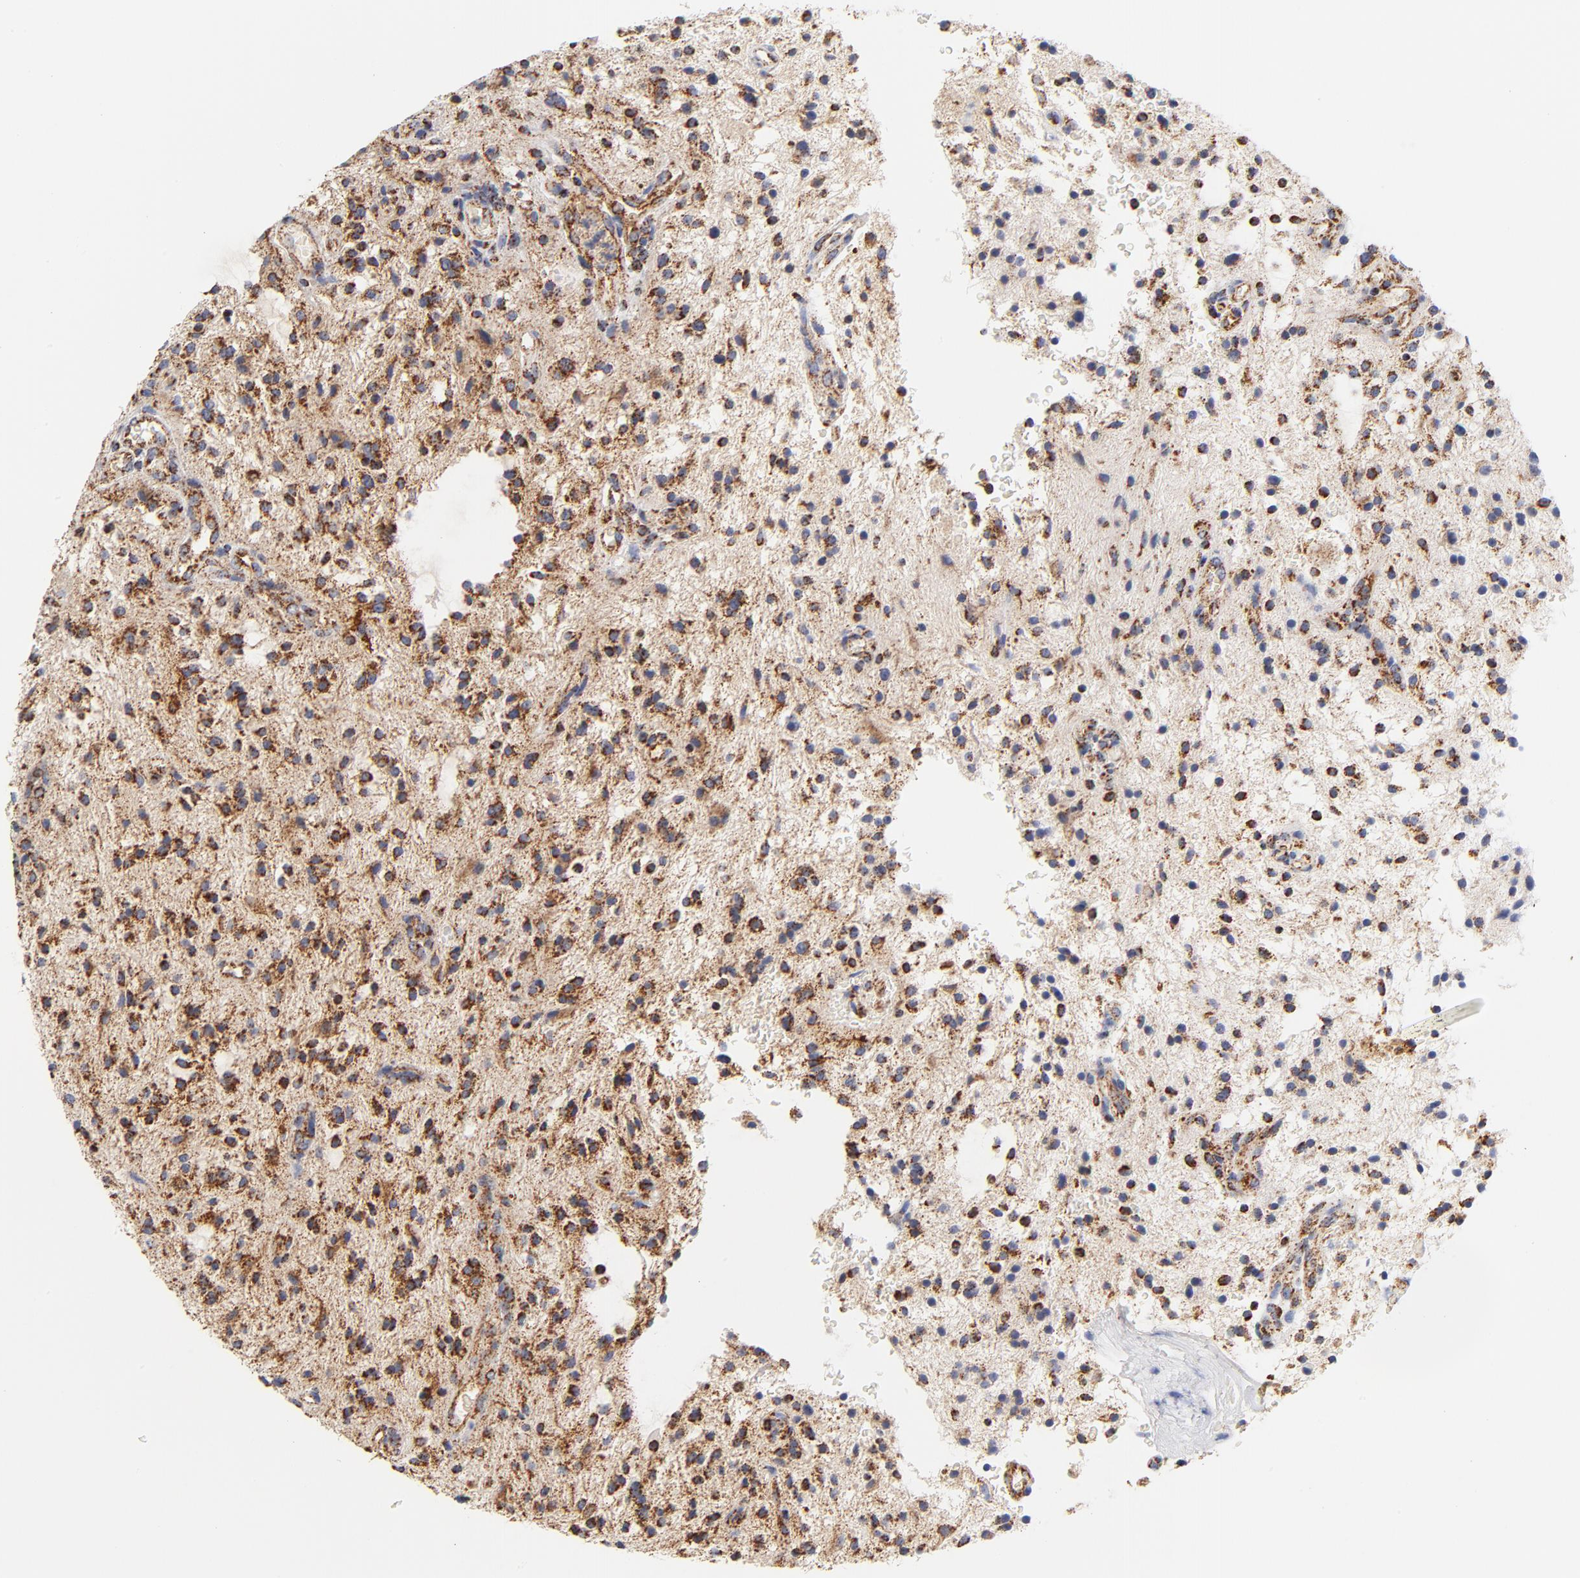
{"staining": {"intensity": "strong", "quantity": ">75%", "location": "cytoplasmic/membranous"}, "tissue": "glioma", "cell_type": "Tumor cells", "image_type": "cancer", "snomed": [{"axis": "morphology", "description": "Glioma, malignant, NOS"}, {"axis": "topography", "description": "Cerebellum"}], "caption": "Protein expression analysis of glioma exhibits strong cytoplasmic/membranous staining in about >75% of tumor cells.", "gene": "ECHS1", "patient": {"sex": "female", "age": 10}}